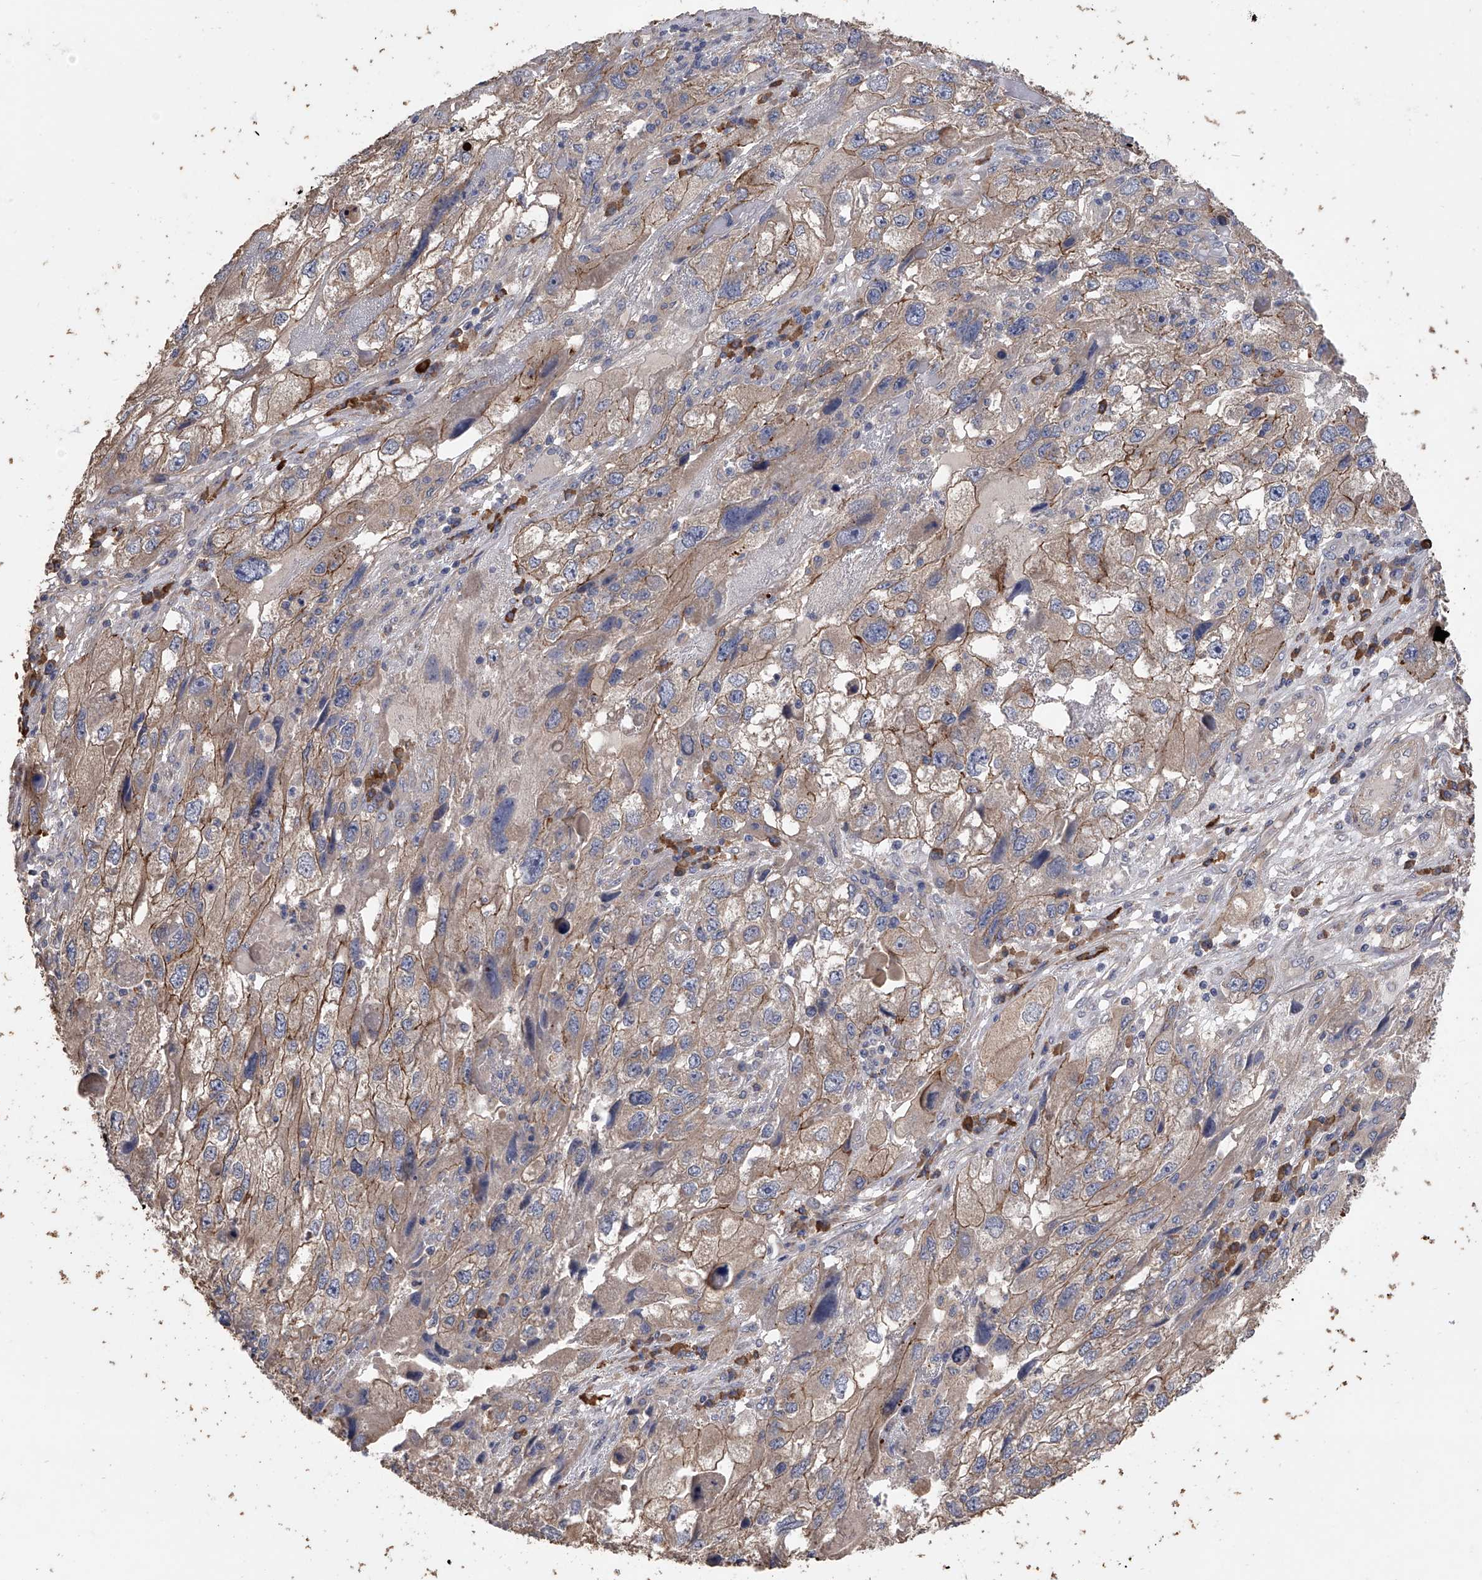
{"staining": {"intensity": "weak", "quantity": ">75%", "location": "cytoplasmic/membranous"}, "tissue": "endometrial cancer", "cell_type": "Tumor cells", "image_type": "cancer", "snomed": [{"axis": "morphology", "description": "Adenocarcinoma, NOS"}, {"axis": "topography", "description": "Endometrium"}], "caption": "A low amount of weak cytoplasmic/membranous staining is seen in approximately >75% of tumor cells in adenocarcinoma (endometrial) tissue. Using DAB (3,3'-diaminobenzidine) (brown) and hematoxylin (blue) stains, captured at high magnification using brightfield microscopy.", "gene": "ZNF343", "patient": {"sex": "female", "age": 49}}